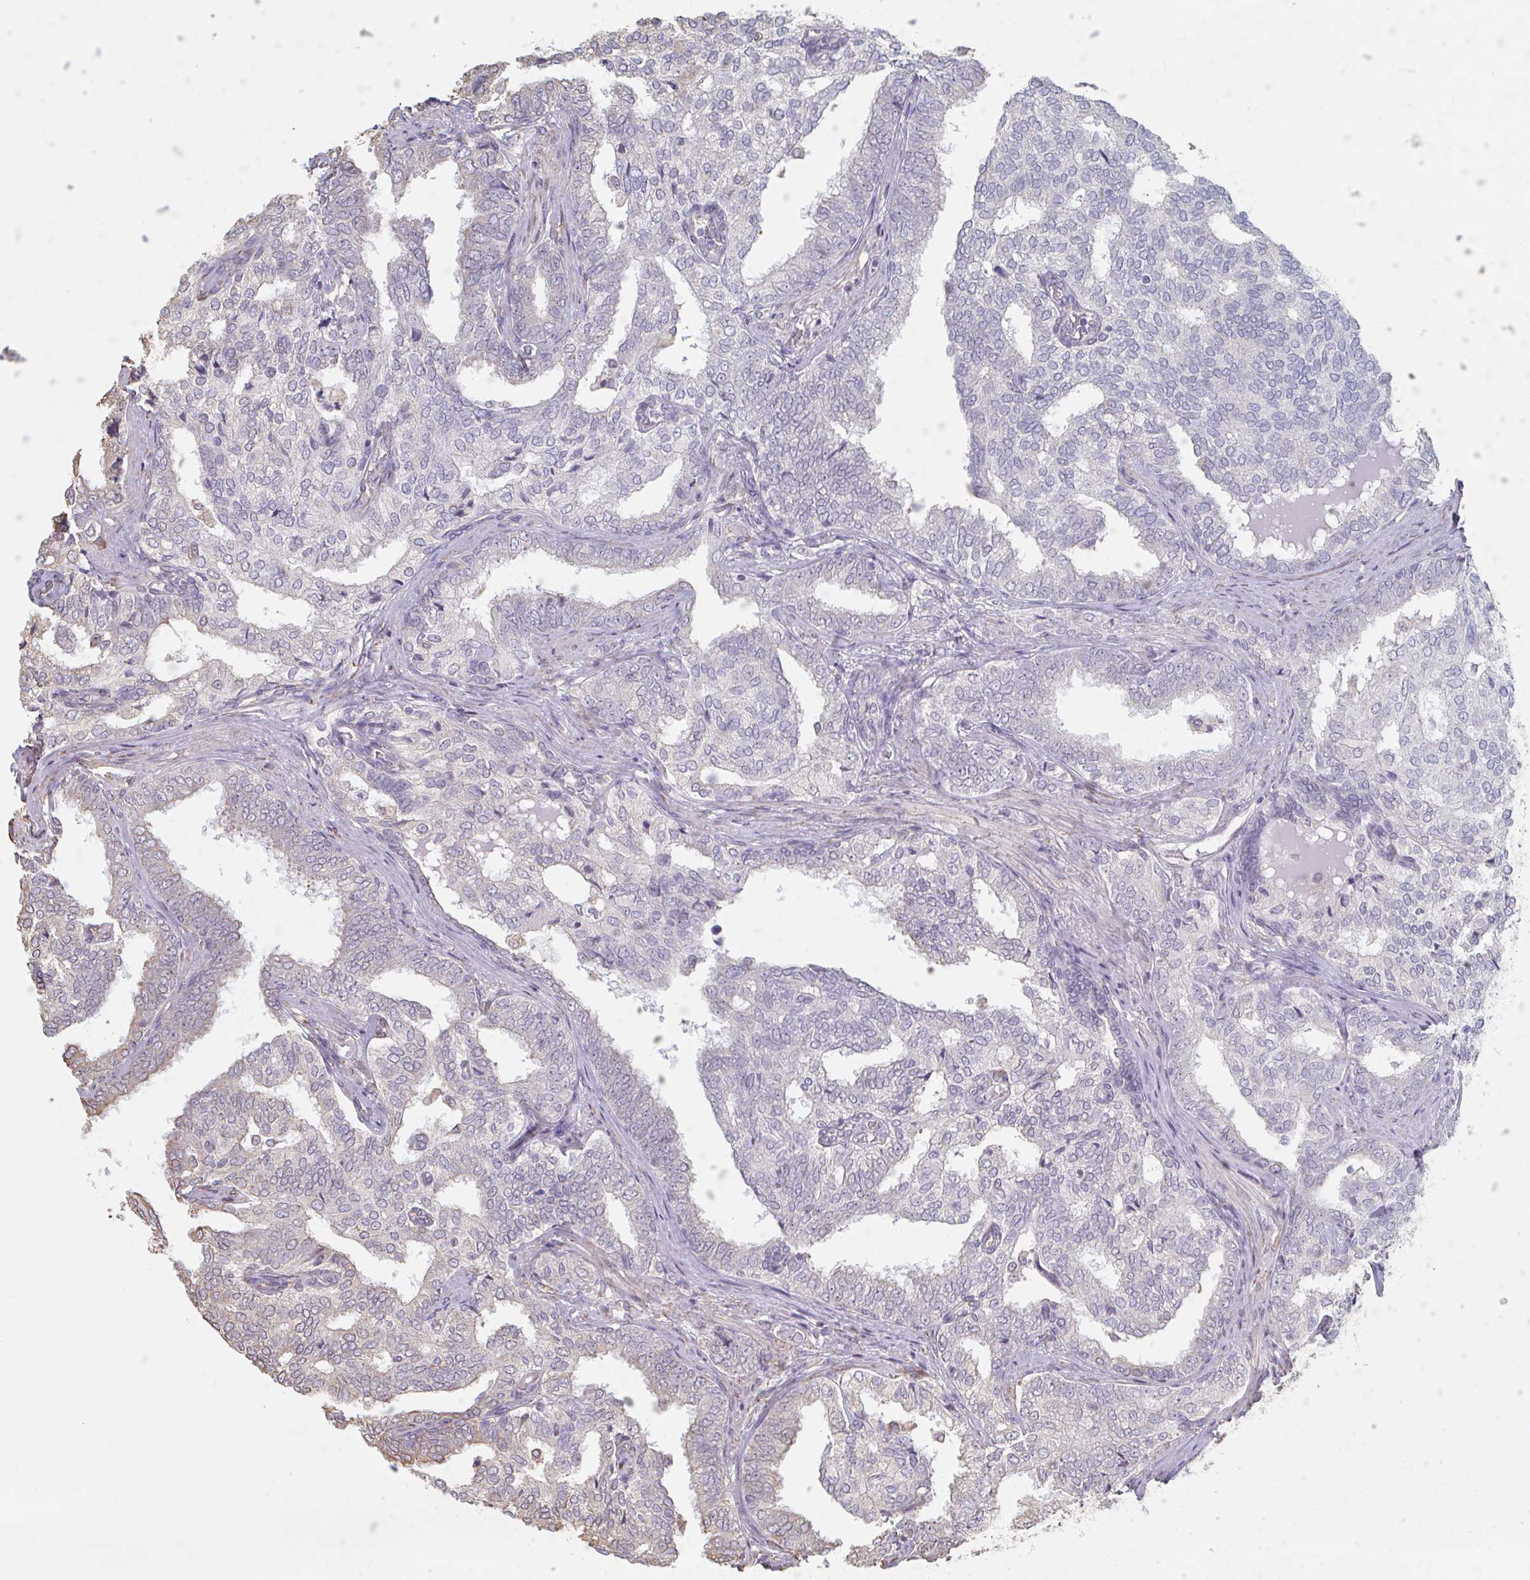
{"staining": {"intensity": "moderate", "quantity": "<25%", "location": "cytoplasmic/membranous"}, "tissue": "prostate cancer", "cell_type": "Tumor cells", "image_type": "cancer", "snomed": [{"axis": "morphology", "description": "Adenocarcinoma, High grade"}, {"axis": "topography", "description": "Prostate"}], "caption": "Prostate cancer stained with a brown dye shows moderate cytoplasmic/membranous positive positivity in approximately <25% of tumor cells.", "gene": "RAB5IF", "patient": {"sex": "male", "age": 72}}